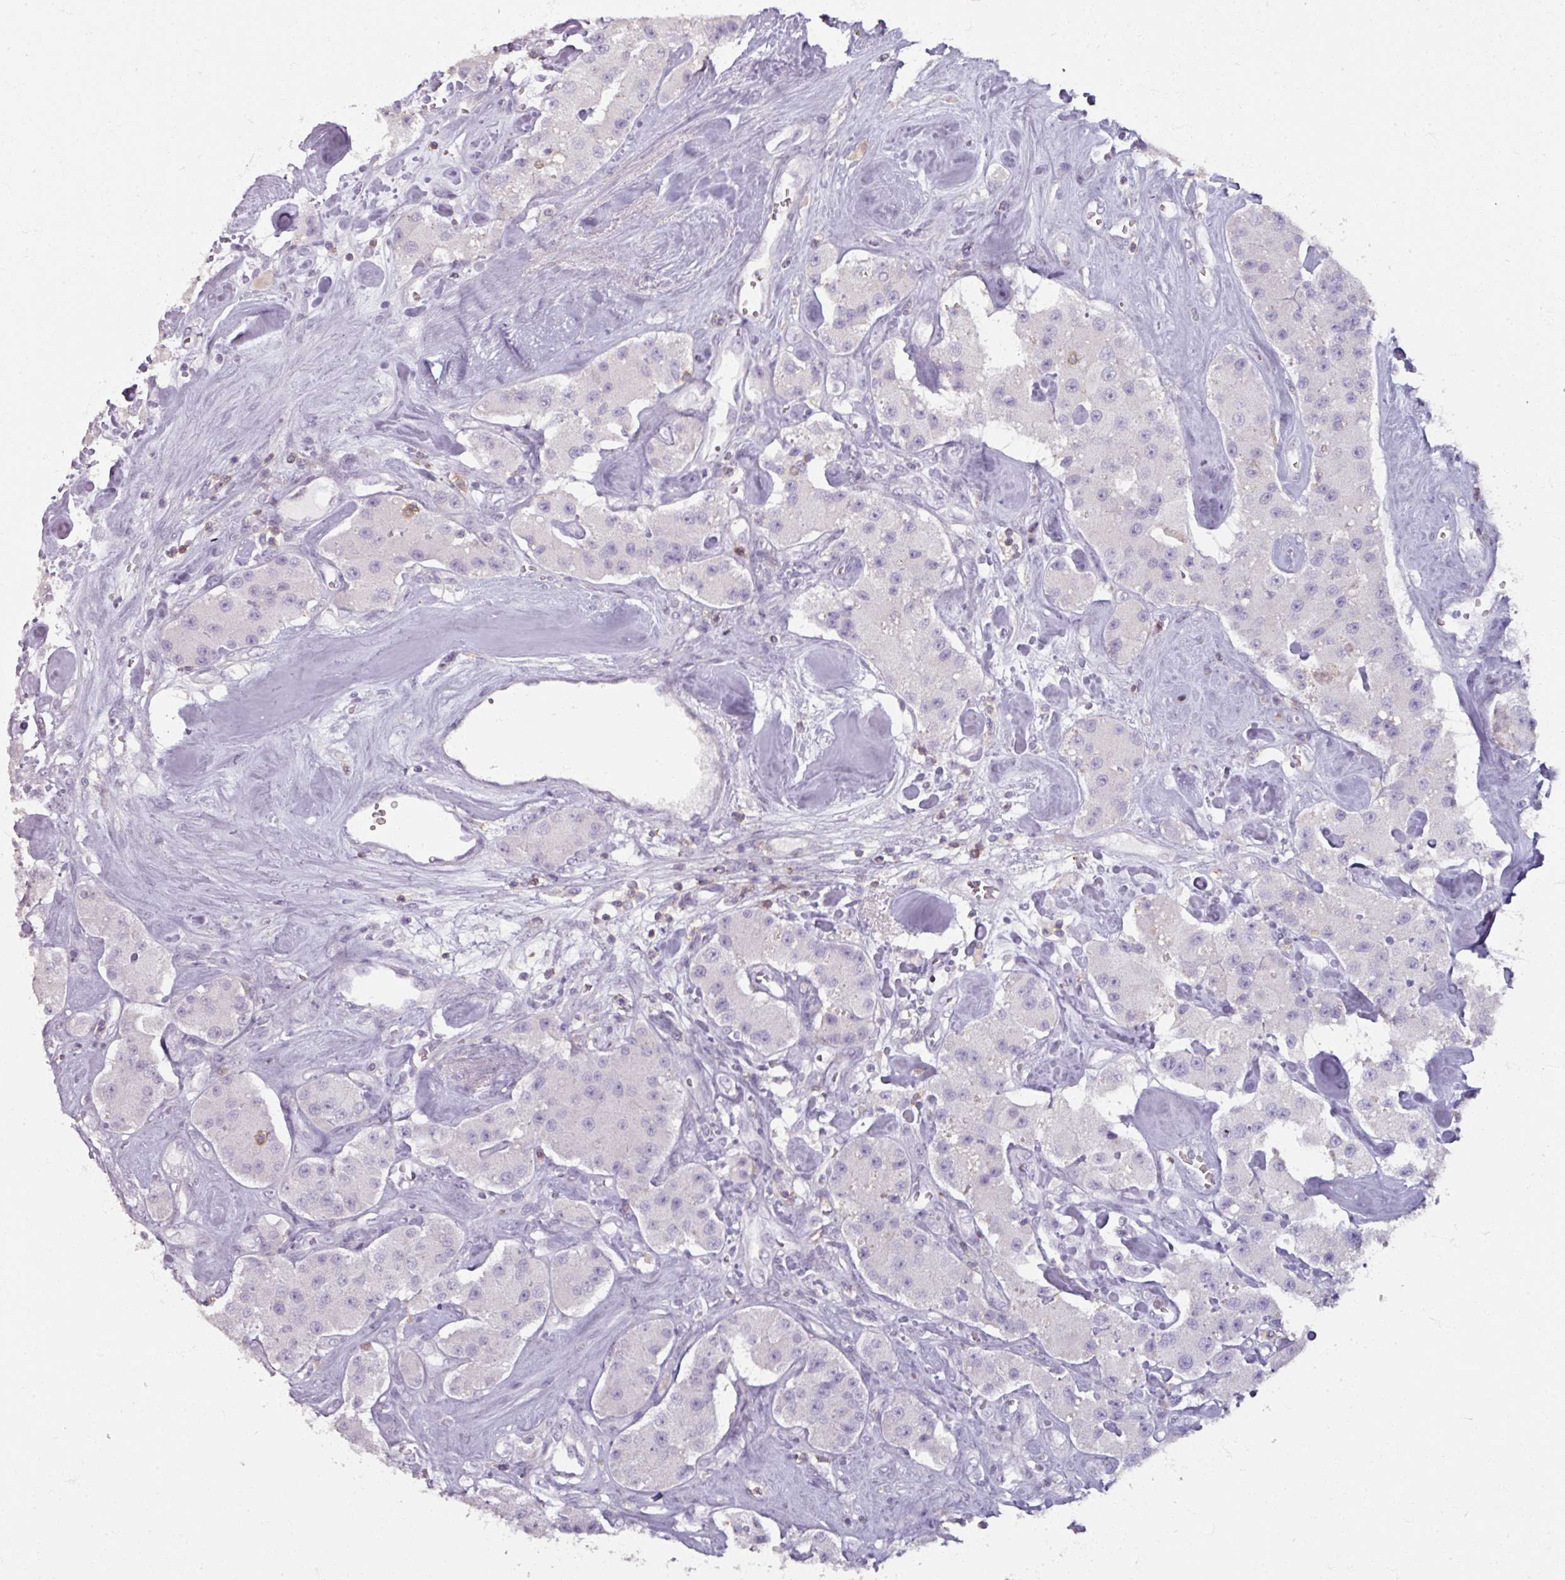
{"staining": {"intensity": "negative", "quantity": "none", "location": "none"}, "tissue": "carcinoid", "cell_type": "Tumor cells", "image_type": "cancer", "snomed": [{"axis": "morphology", "description": "Carcinoid, malignant, NOS"}, {"axis": "topography", "description": "Pancreas"}], "caption": "Tumor cells show no significant positivity in carcinoid.", "gene": "PTPRC", "patient": {"sex": "male", "age": 41}}